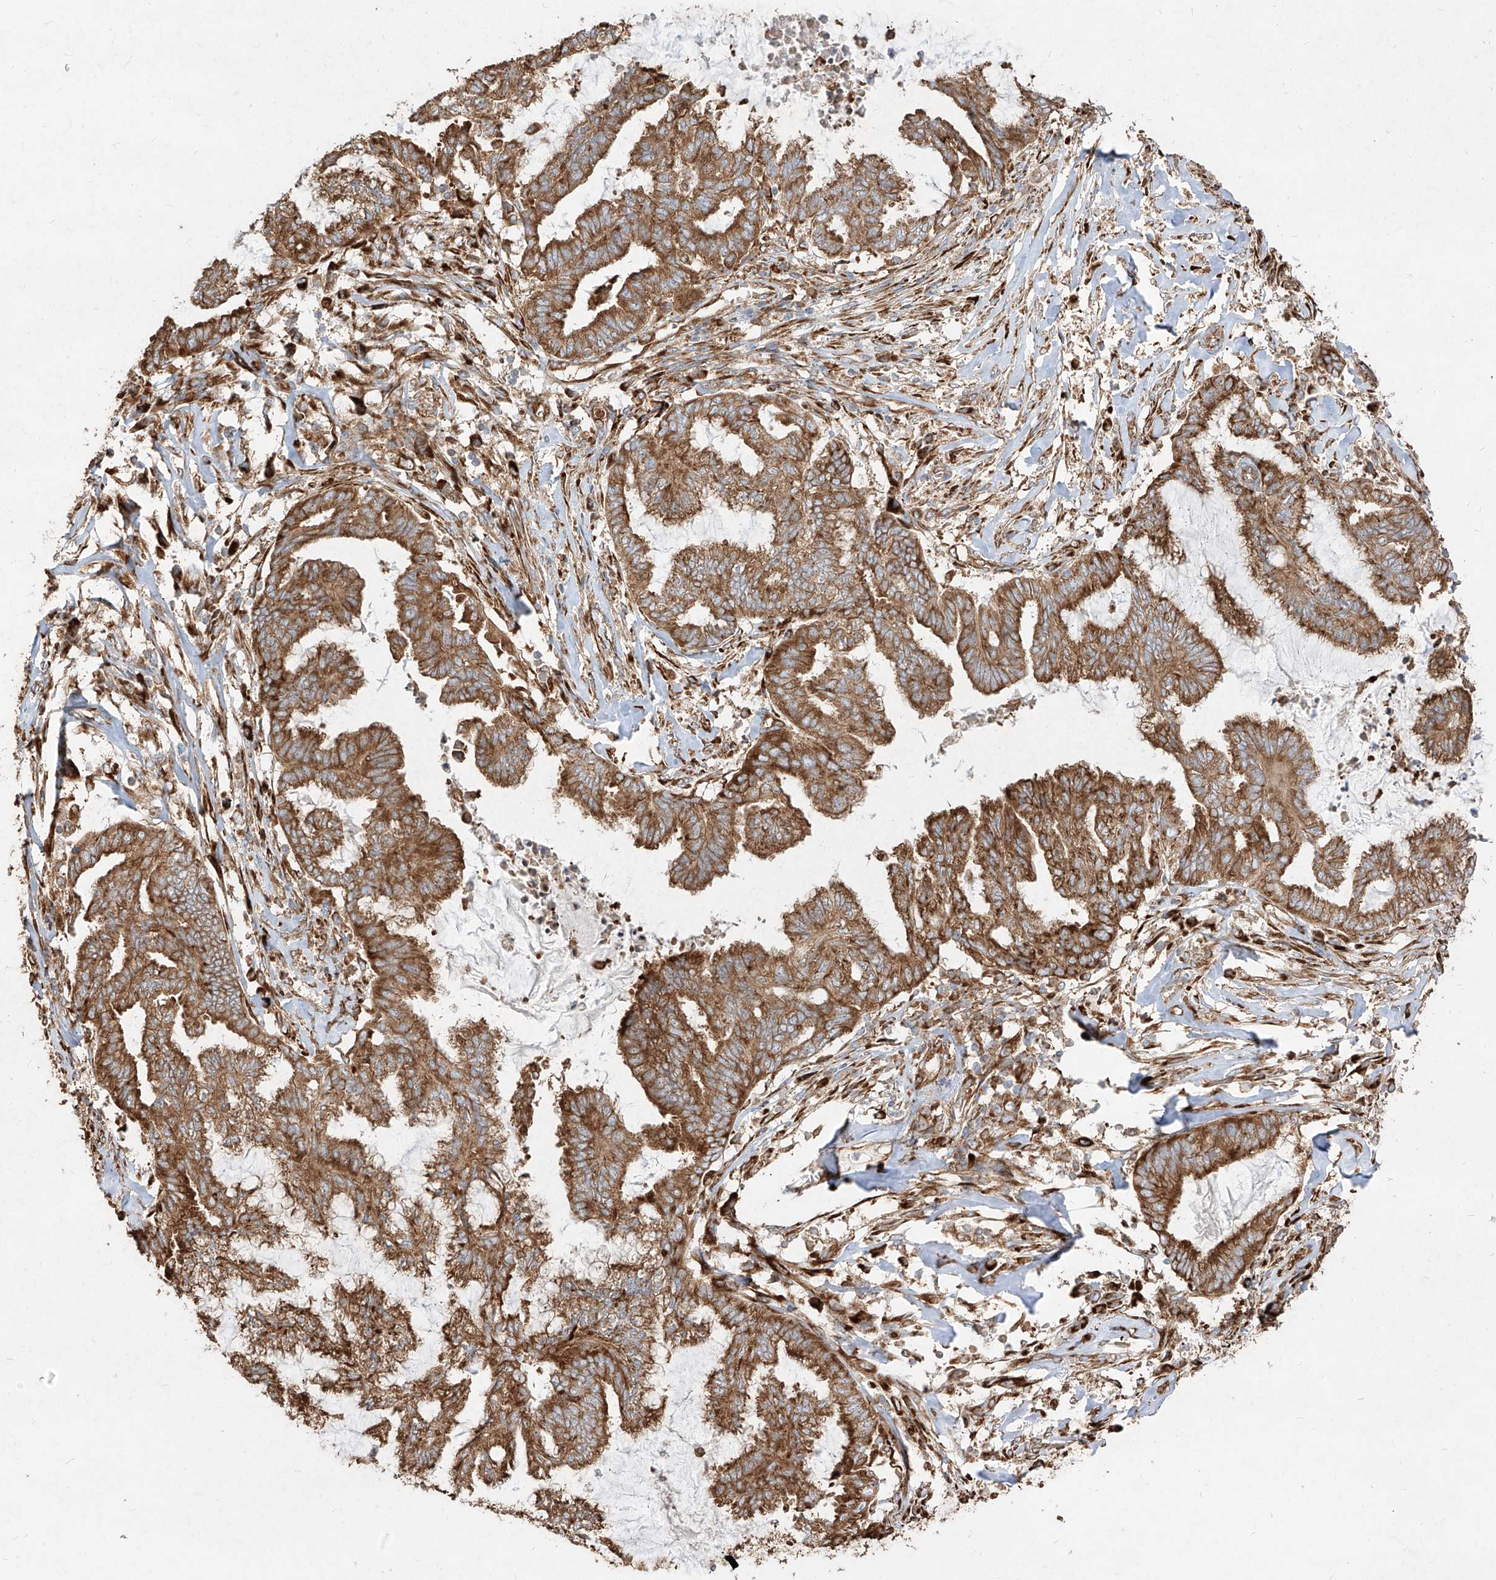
{"staining": {"intensity": "strong", "quantity": ">75%", "location": "cytoplasmic/membranous"}, "tissue": "endometrial cancer", "cell_type": "Tumor cells", "image_type": "cancer", "snomed": [{"axis": "morphology", "description": "Adenocarcinoma, NOS"}, {"axis": "topography", "description": "Endometrium"}], "caption": "The image exhibits a brown stain indicating the presence of a protein in the cytoplasmic/membranous of tumor cells in endometrial cancer (adenocarcinoma).", "gene": "RPS25", "patient": {"sex": "female", "age": 86}}